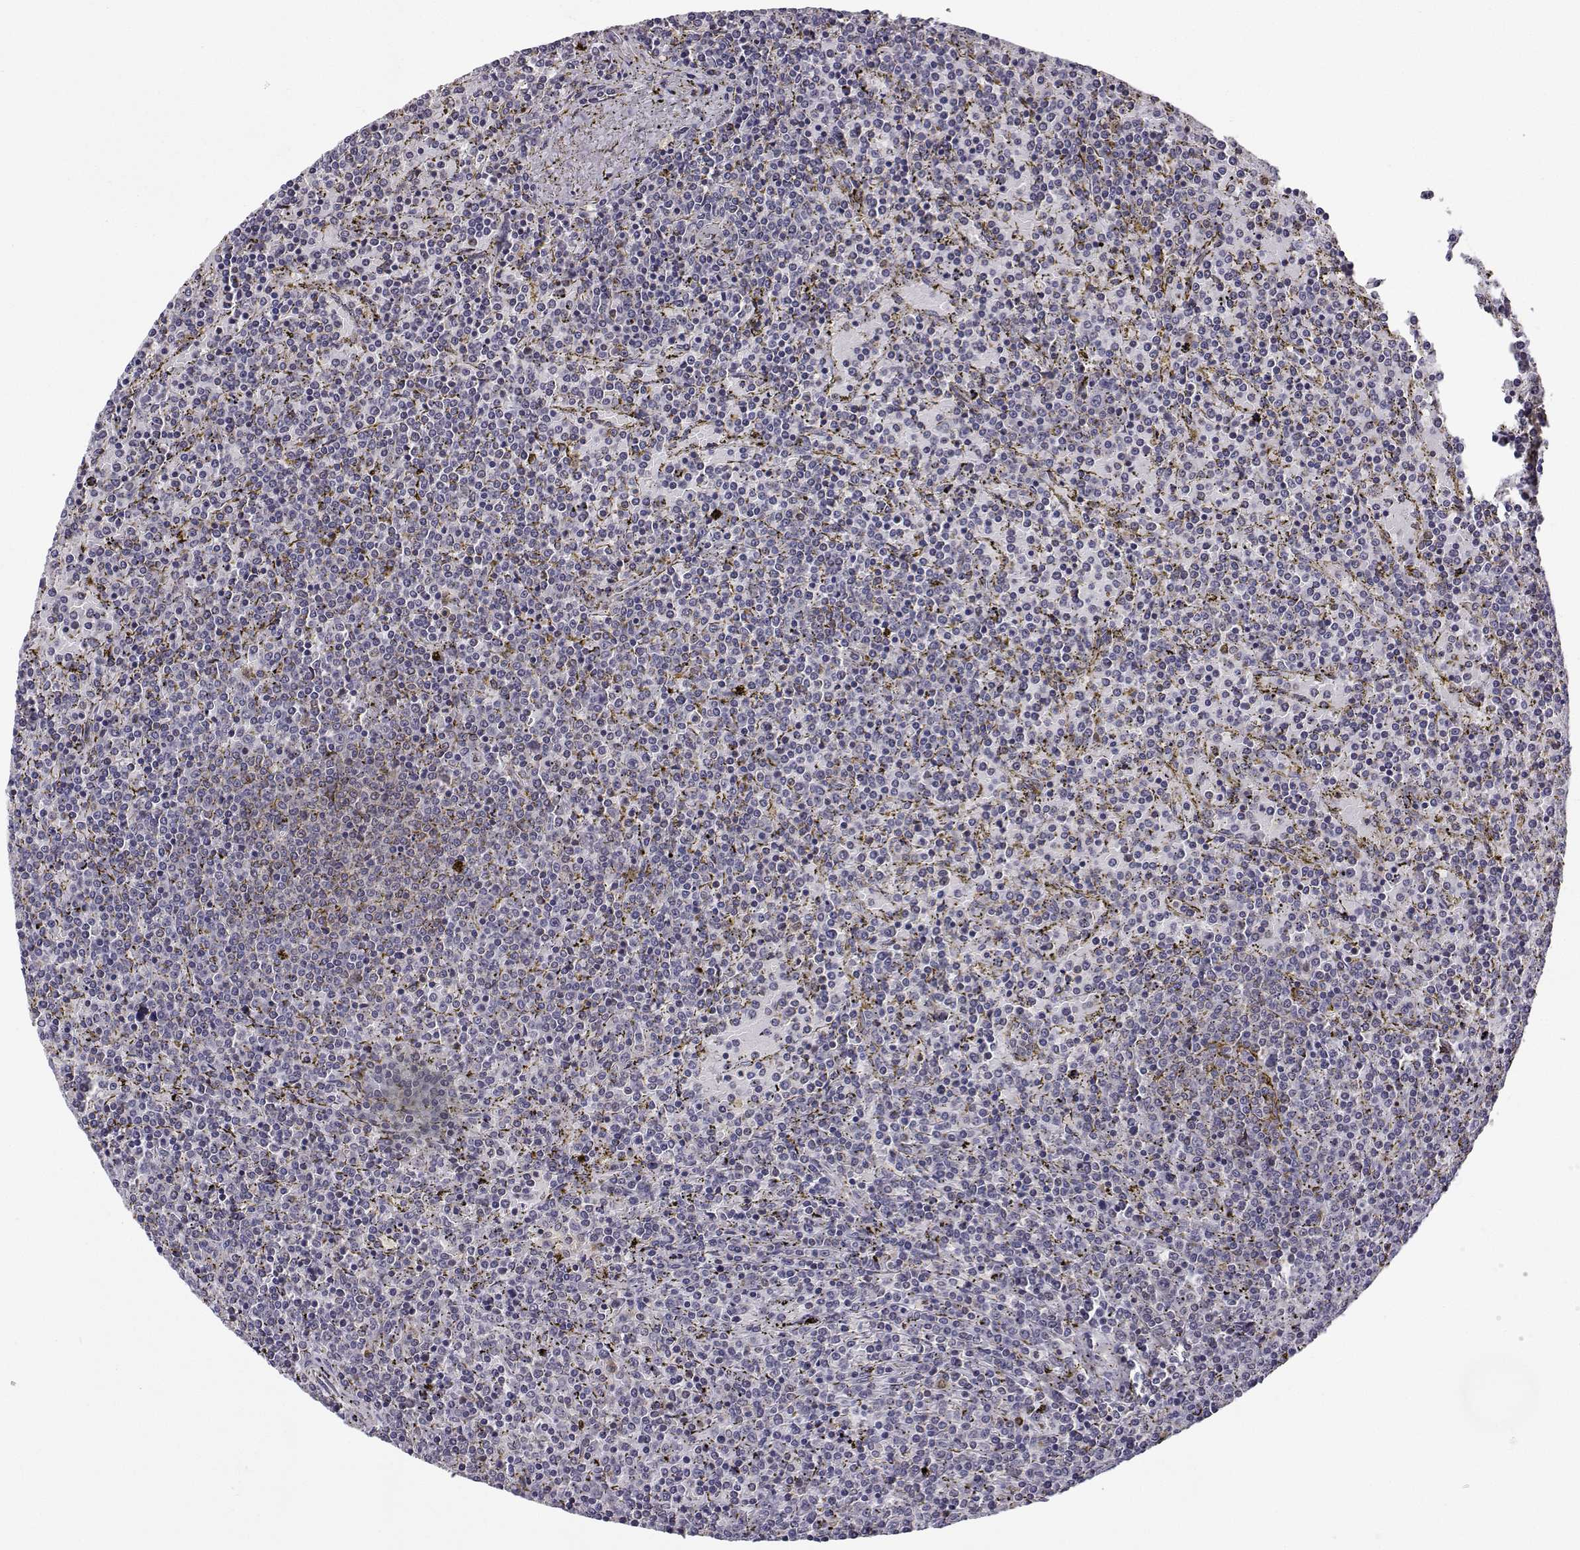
{"staining": {"intensity": "negative", "quantity": "none", "location": "none"}, "tissue": "lymphoma", "cell_type": "Tumor cells", "image_type": "cancer", "snomed": [{"axis": "morphology", "description": "Malignant lymphoma, non-Hodgkin's type, Low grade"}, {"axis": "topography", "description": "Spleen"}], "caption": "The photomicrograph shows no significant staining in tumor cells of low-grade malignant lymphoma, non-Hodgkin's type.", "gene": "PHGDH", "patient": {"sex": "female", "age": 77}}